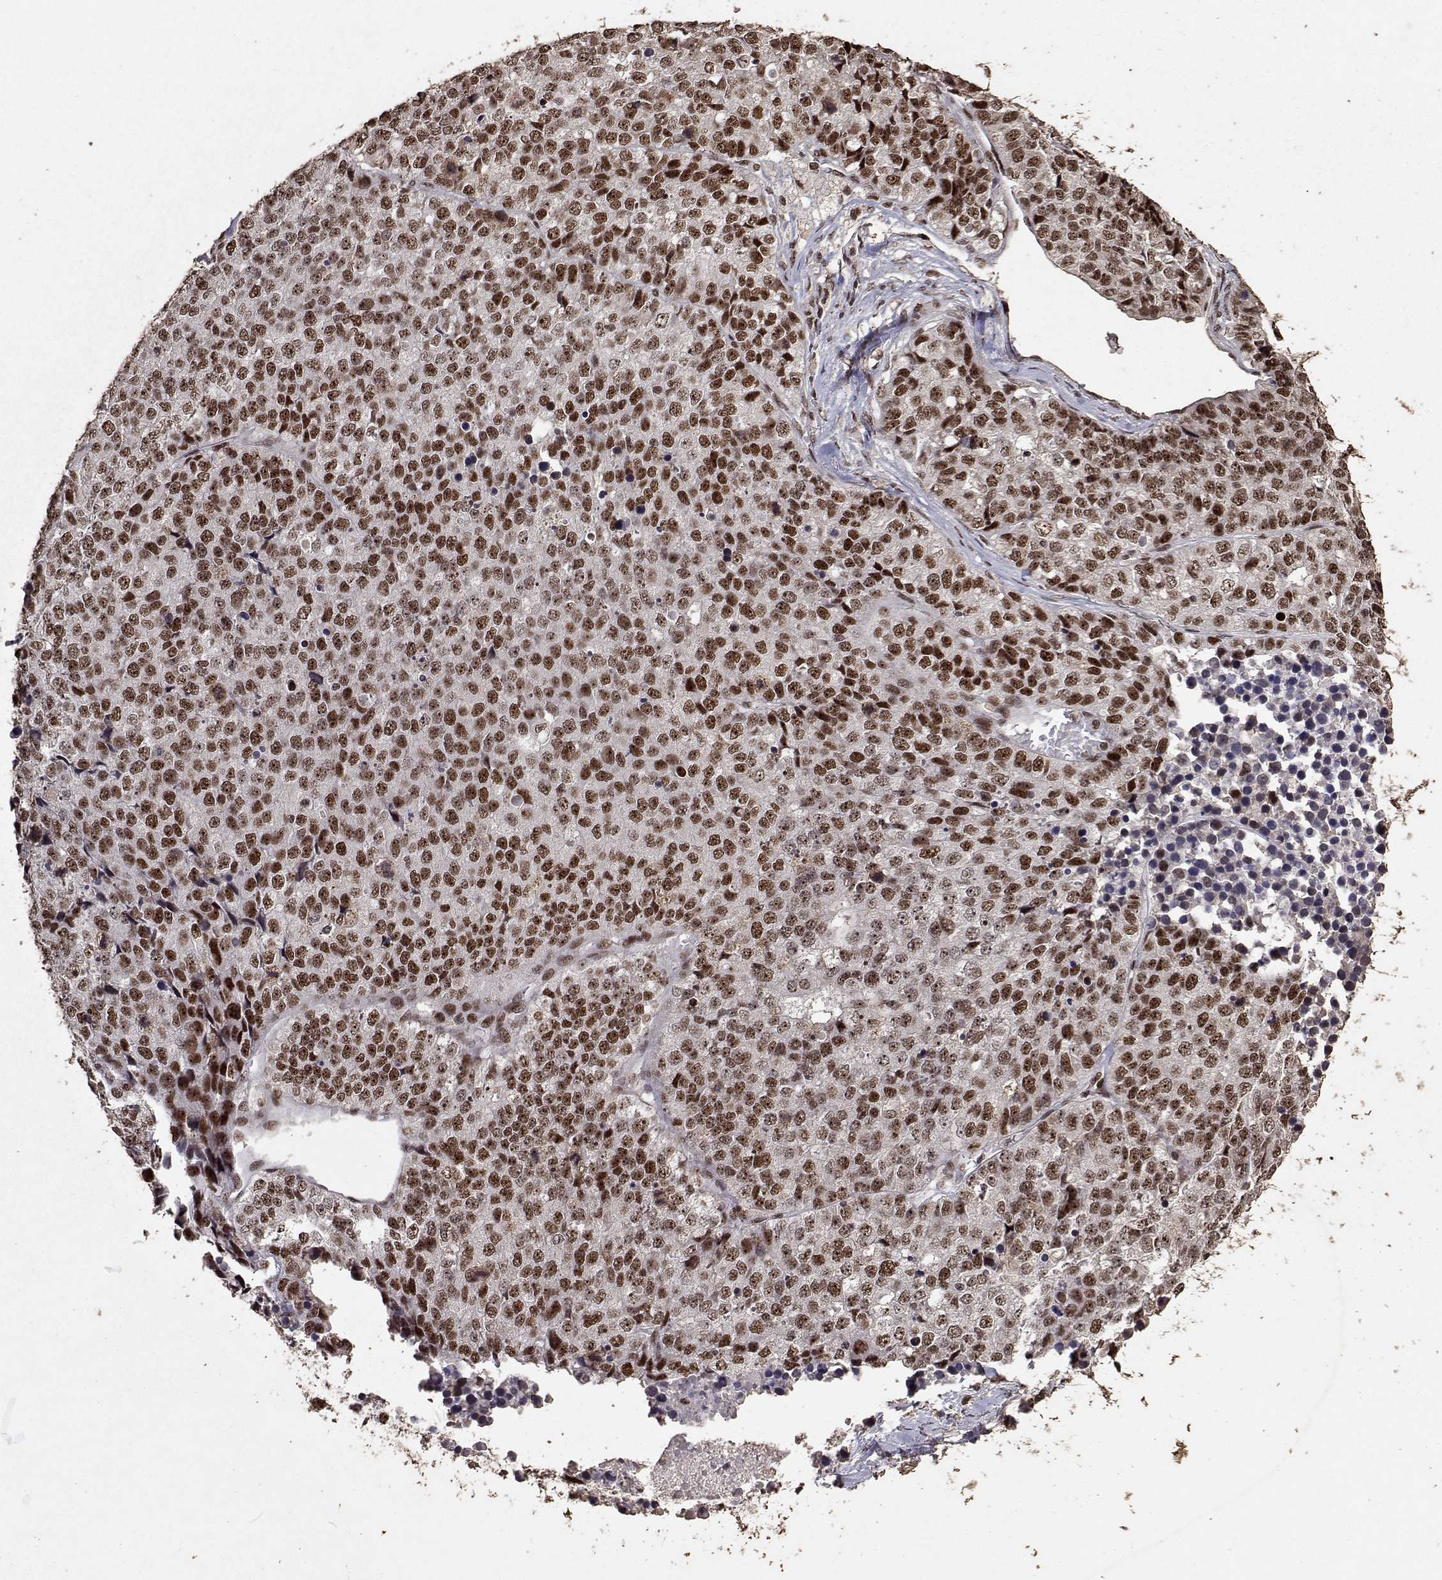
{"staining": {"intensity": "moderate", "quantity": ">75%", "location": "nuclear"}, "tissue": "stomach cancer", "cell_type": "Tumor cells", "image_type": "cancer", "snomed": [{"axis": "morphology", "description": "Adenocarcinoma, NOS"}, {"axis": "topography", "description": "Stomach"}], "caption": "This is an image of immunohistochemistry staining of stomach adenocarcinoma, which shows moderate staining in the nuclear of tumor cells.", "gene": "TOE1", "patient": {"sex": "male", "age": 69}}